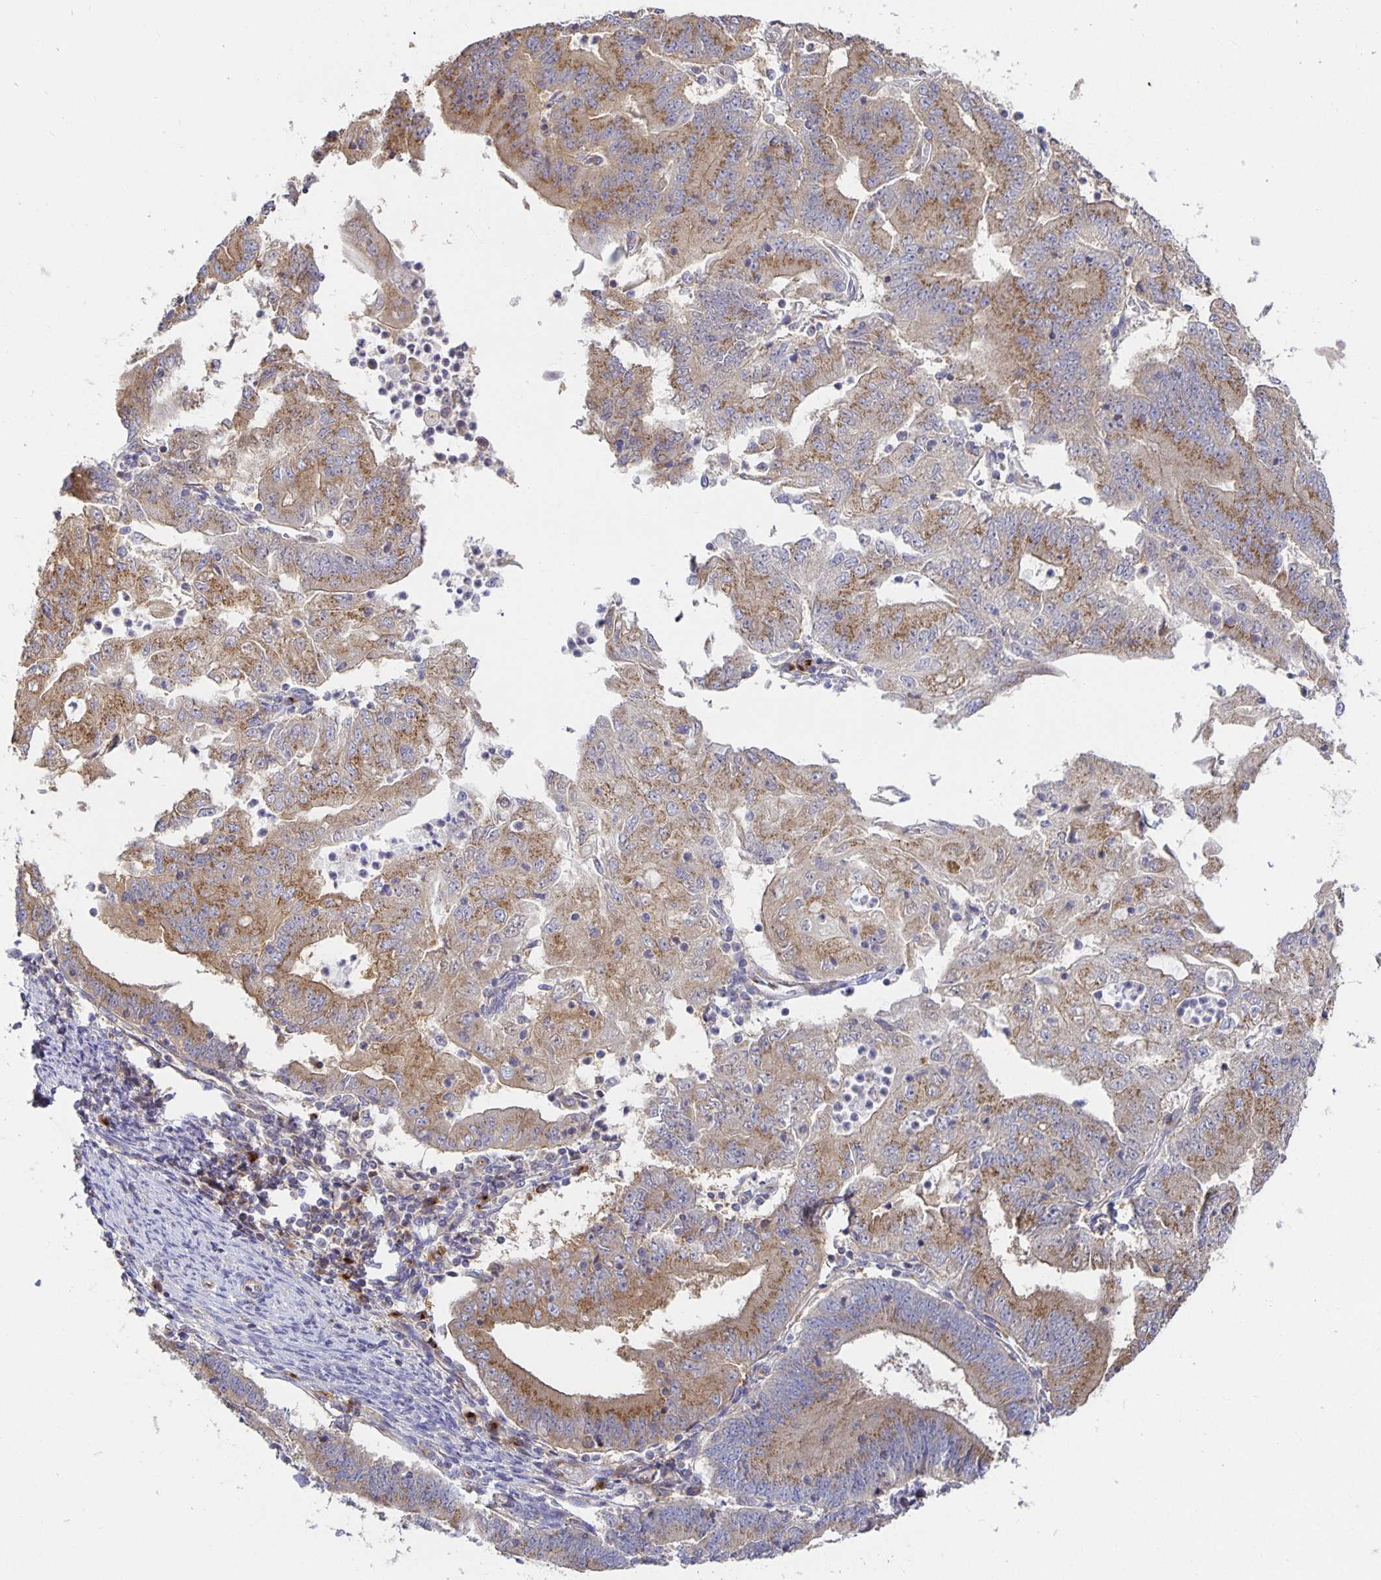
{"staining": {"intensity": "moderate", "quantity": ">75%", "location": "cytoplasmic/membranous"}, "tissue": "endometrial cancer", "cell_type": "Tumor cells", "image_type": "cancer", "snomed": [{"axis": "morphology", "description": "Adenocarcinoma, NOS"}, {"axis": "topography", "description": "Endometrium"}], "caption": "Approximately >75% of tumor cells in endometrial adenocarcinoma exhibit moderate cytoplasmic/membranous protein expression as visualized by brown immunohistochemical staining.", "gene": "USO1", "patient": {"sex": "female", "age": 70}}